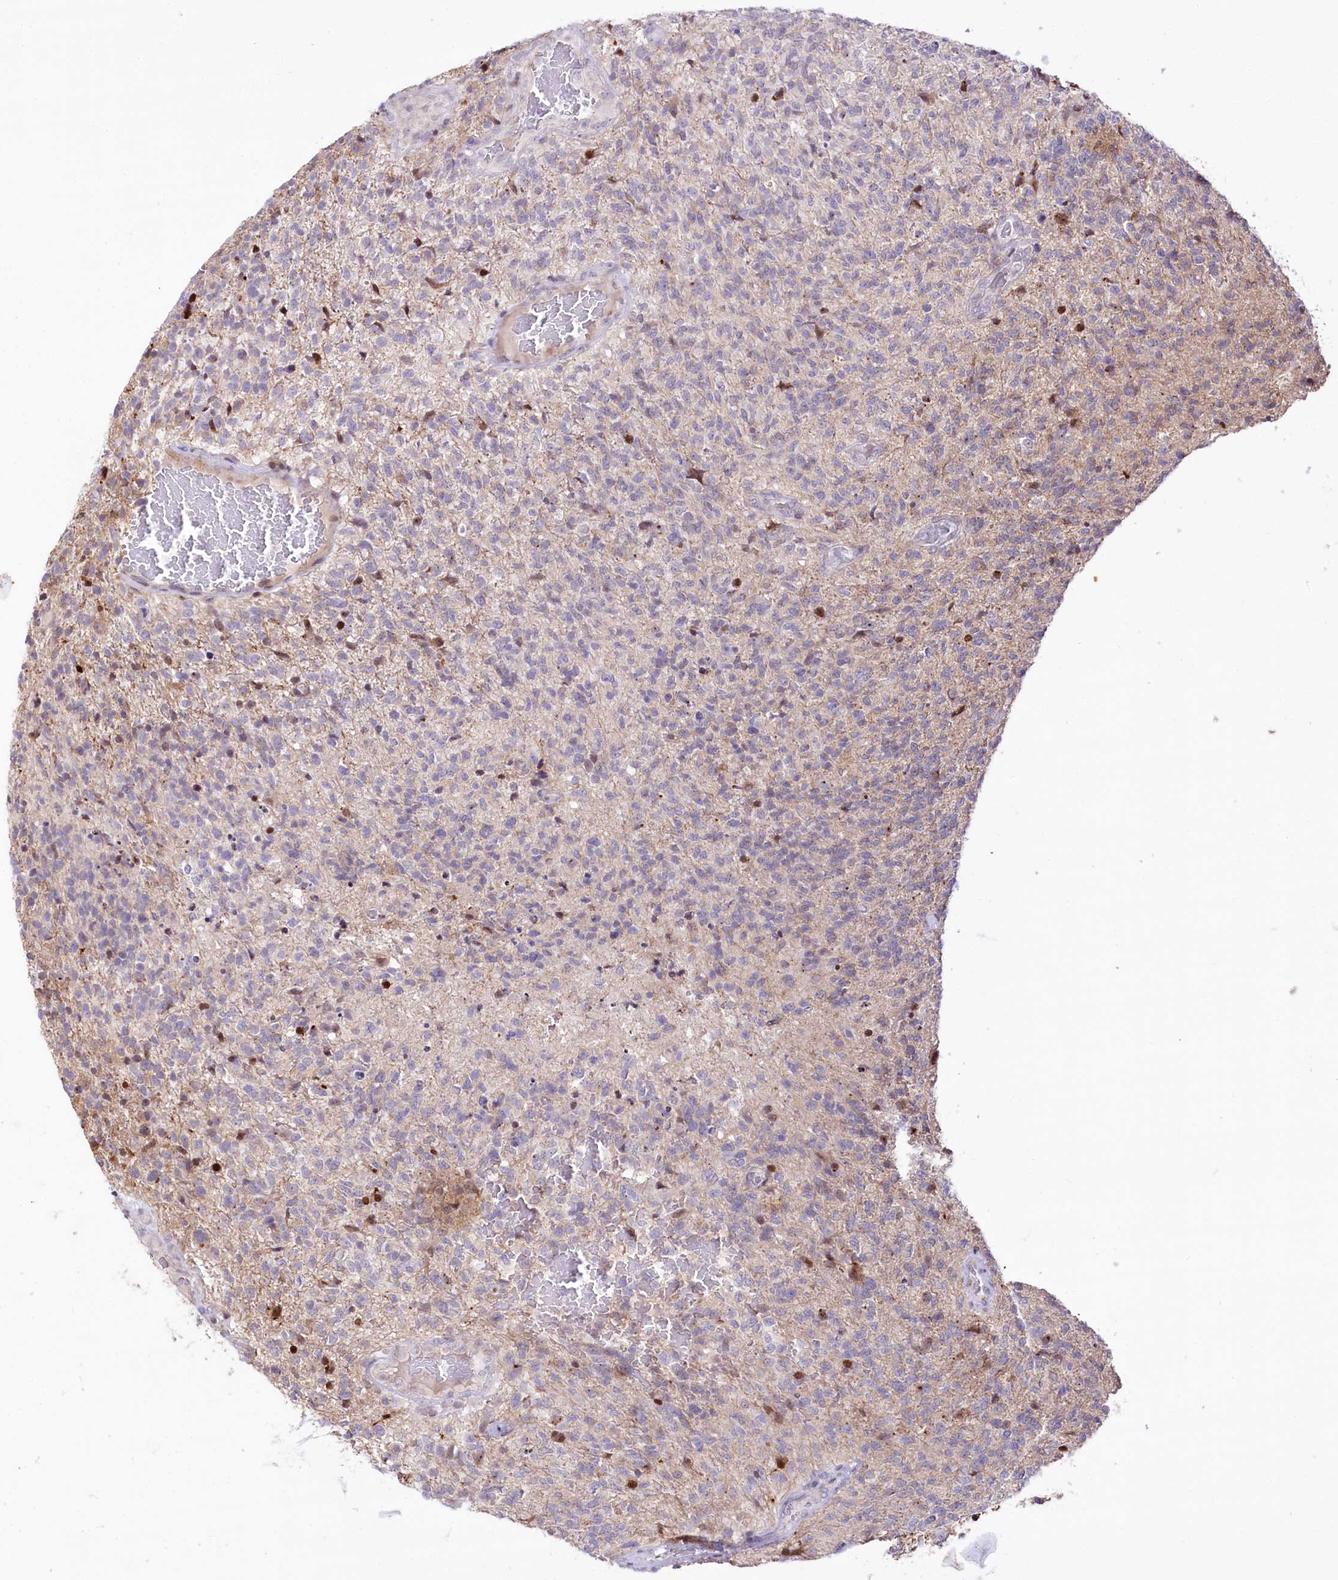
{"staining": {"intensity": "negative", "quantity": "none", "location": "none"}, "tissue": "glioma", "cell_type": "Tumor cells", "image_type": "cancer", "snomed": [{"axis": "morphology", "description": "Glioma, malignant, High grade"}, {"axis": "topography", "description": "Brain"}], "caption": "Glioma was stained to show a protein in brown. There is no significant positivity in tumor cells.", "gene": "ZFYVE27", "patient": {"sex": "male", "age": 56}}